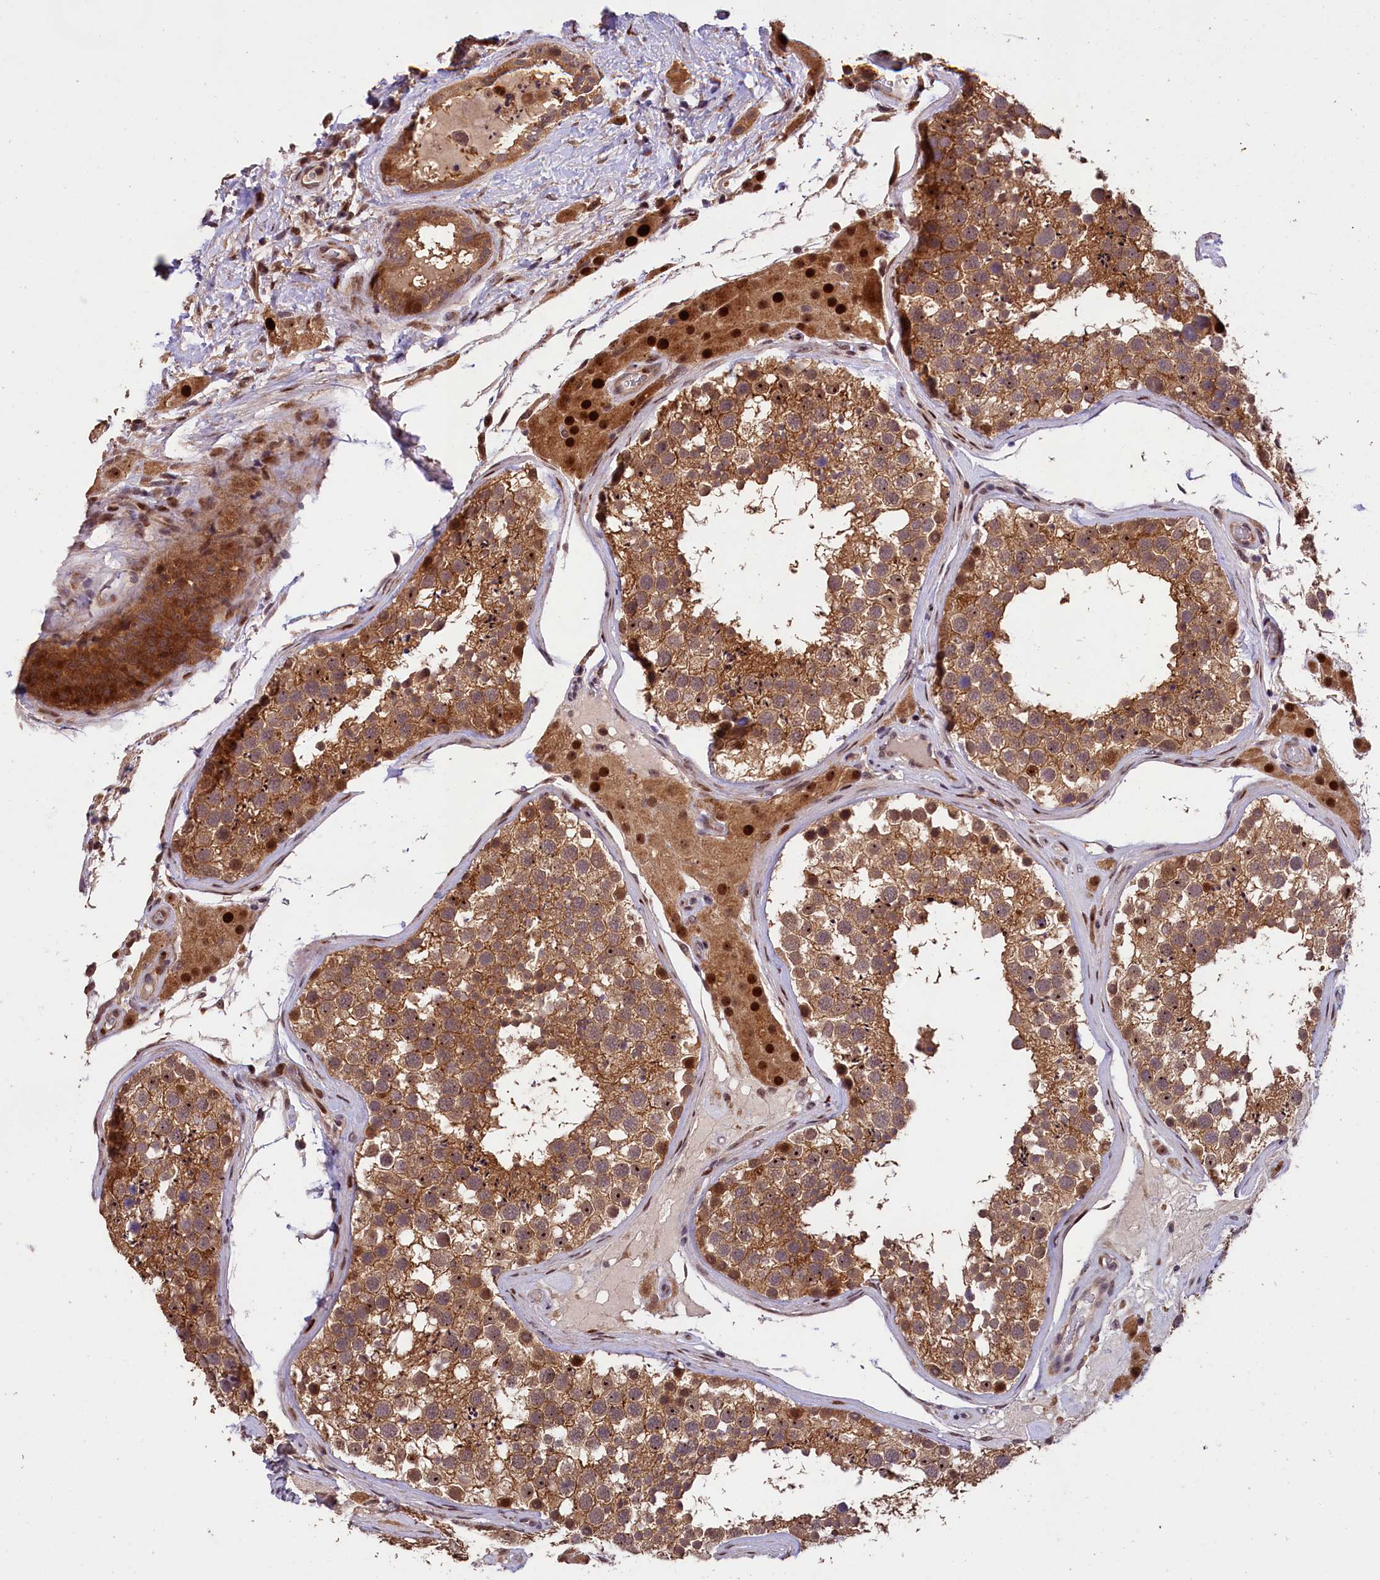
{"staining": {"intensity": "strong", "quantity": ">75%", "location": "cytoplasmic/membranous"}, "tissue": "testis", "cell_type": "Cells in seminiferous ducts", "image_type": "normal", "snomed": [{"axis": "morphology", "description": "Normal tissue, NOS"}, {"axis": "topography", "description": "Testis"}], "caption": "Protein expression analysis of unremarkable human testis reveals strong cytoplasmic/membranous positivity in about >75% of cells in seminiferous ducts.", "gene": "PHAF1", "patient": {"sex": "male", "age": 46}}